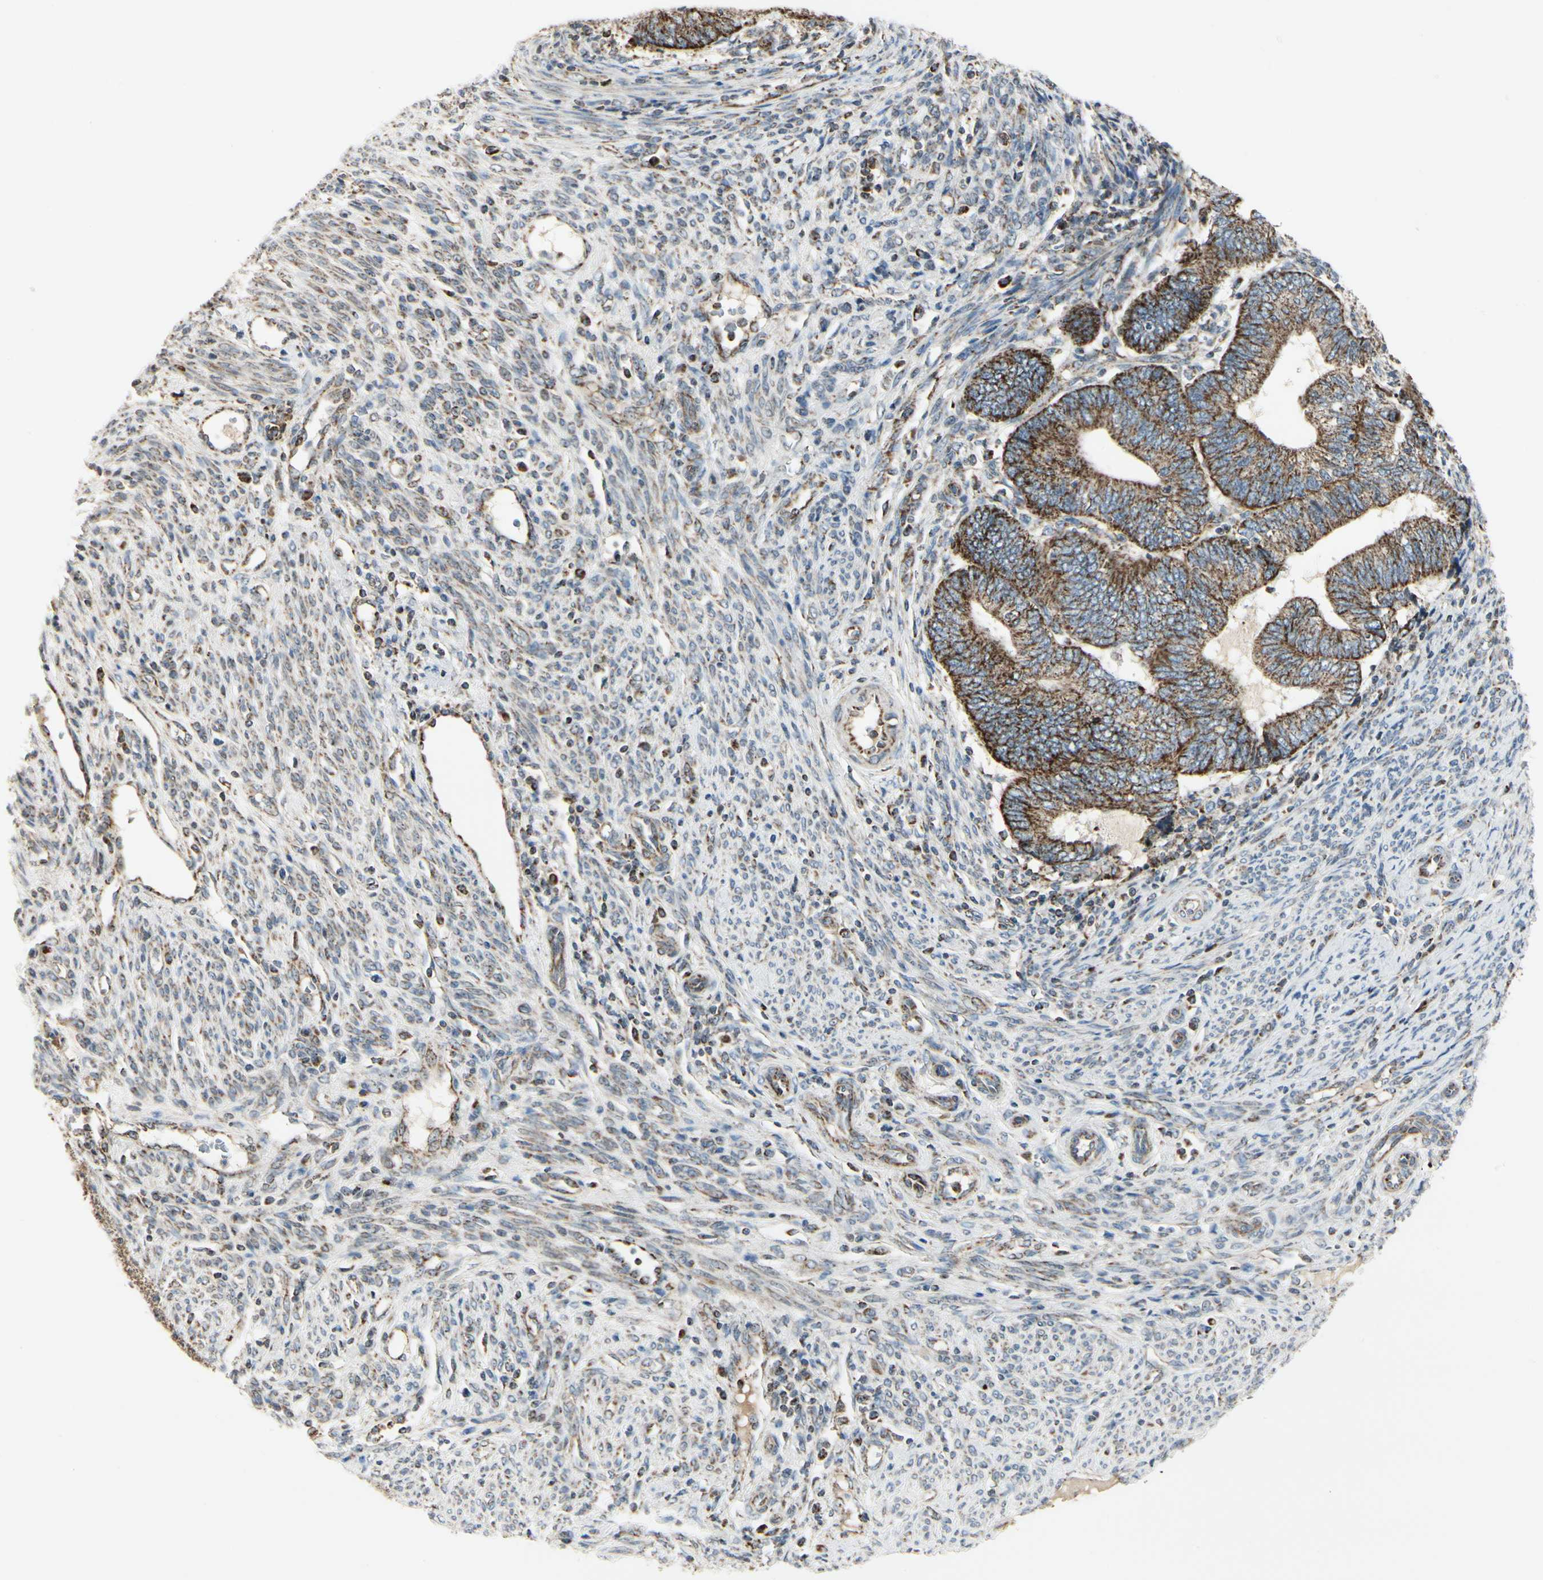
{"staining": {"intensity": "moderate", "quantity": ">75%", "location": "cytoplasmic/membranous"}, "tissue": "endometrial cancer", "cell_type": "Tumor cells", "image_type": "cancer", "snomed": [{"axis": "morphology", "description": "Adenocarcinoma, NOS"}, {"axis": "topography", "description": "Uterus"}, {"axis": "topography", "description": "Endometrium"}], "caption": "Human endometrial cancer (adenocarcinoma) stained with a brown dye reveals moderate cytoplasmic/membranous positive expression in about >75% of tumor cells.", "gene": "ANKS6", "patient": {"sex": "female", "age": 70}}